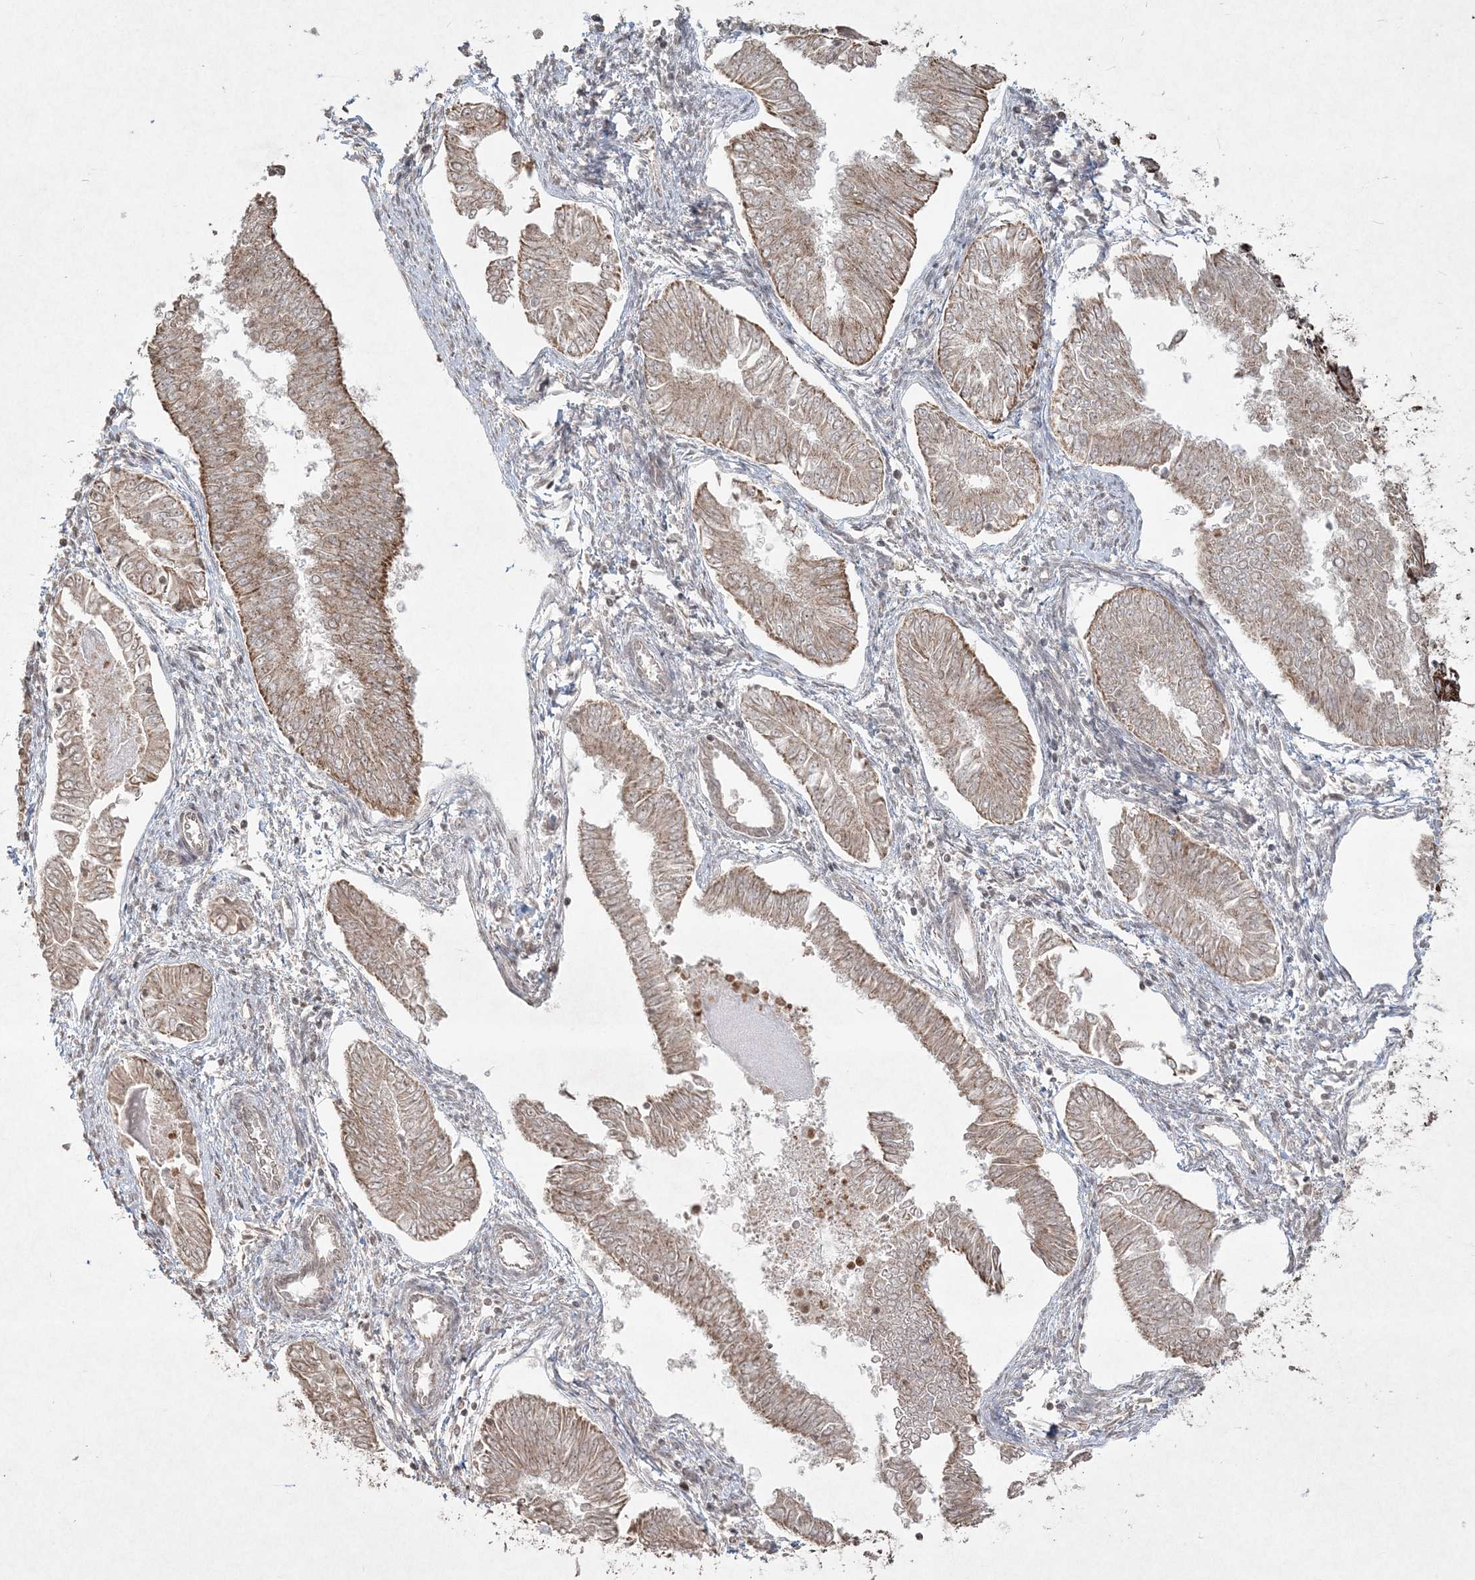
{"staining": {"intensity": "moderate", "quantity": ">75%", "location": "cytoplasmic/membranous"}, "tissue": "endometrial cancer", "cell_type": "Tumor cells", "image_type": "cancer", "snomed": [{"axis": "morphology", "description": "Adenocarcinoma, NOS"}, {"axis": "topography", "description": "Endometrium"}], "caption": "Moderate cytoplasmic/membranous positivity is present in approximately >75% of tumor cells in endometrial adenocarcinoma. The staining was performed using DAB (3,3'-diaminobenzidine) to visualize the protein expression in brown, while the nuclei were stained in blue with hematoxylin (Magnification: 20x).", "gene": "LRPPRC", "patient": {"sex": "female", "age": 53}}